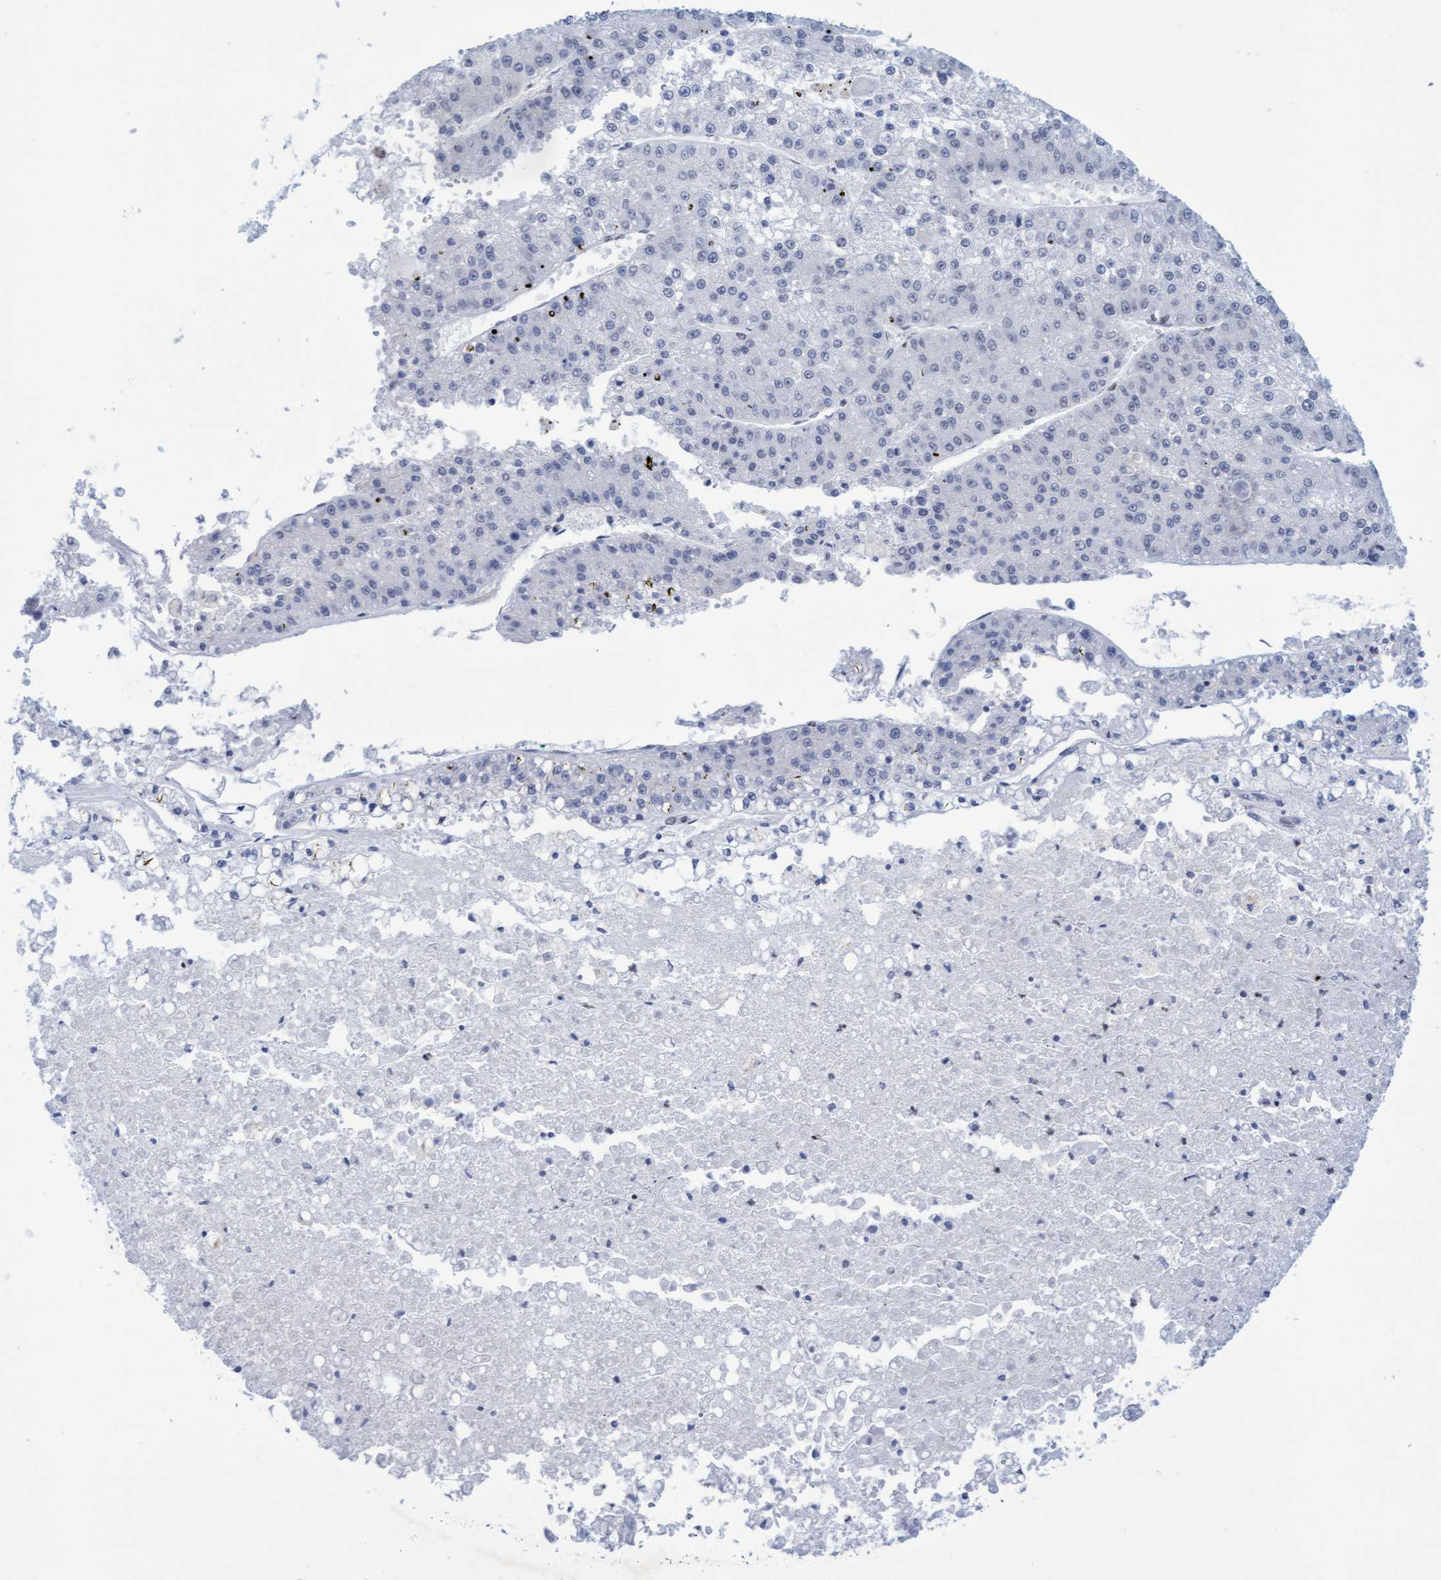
{"staining": {"intensity": "negative", "quantity": "none", "location": "none"}, "tissue": "liver cancer", "cell_type": "Tumor cells", "image_type": "cancer", "snomed": [{"axis": "morphology", "description": "Carcinoma, Hepatocellular, NOS"}, {"axis": "topography", "description": "Liver"}], "caption": "IHC image of human liver cancer (hepatocellular carcinoma) stained for a protein (brown), which displays no positivity in tumor cells.", "gene": "GLRX2", "patient": {"sex": "female", "age": 73}}